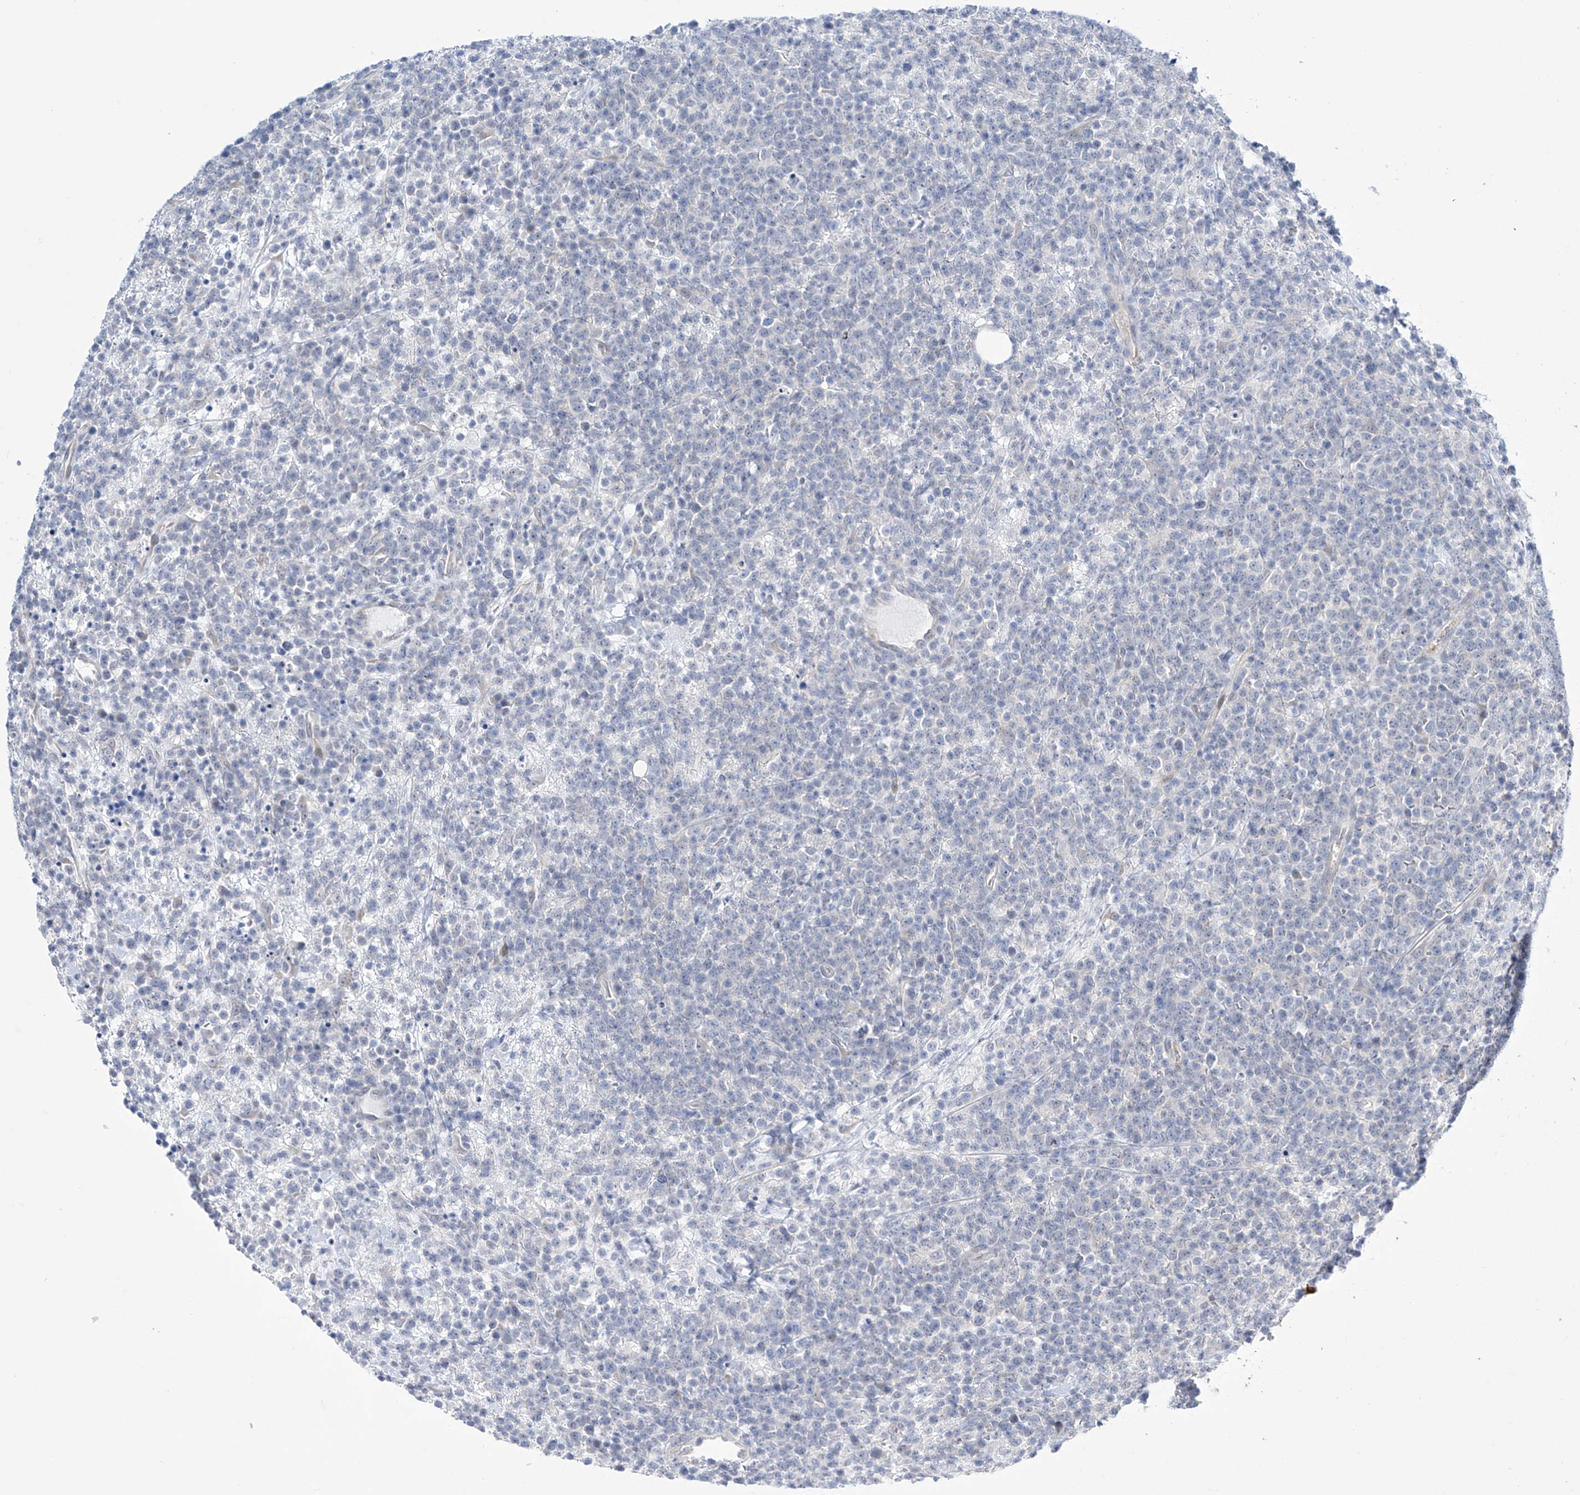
{"staining": {"intensity": "negative", "quantity": "none", "location": "none"}, "tissue": "lymphoma", "cell_type": "Tumor cells", "image_type": "cancer", "snomed": [{"axis": "morphology", "description": "Malignant lymphoma, non-Hodgkin's type, High grade"}, {"axis": "topography", "description": "Colon"}], "caption": "Protein analysis of lymphoma displays no significant expression in tumor cells.", "gene": "TRIM60", "patient": {"sex": "female", "age": 53}}